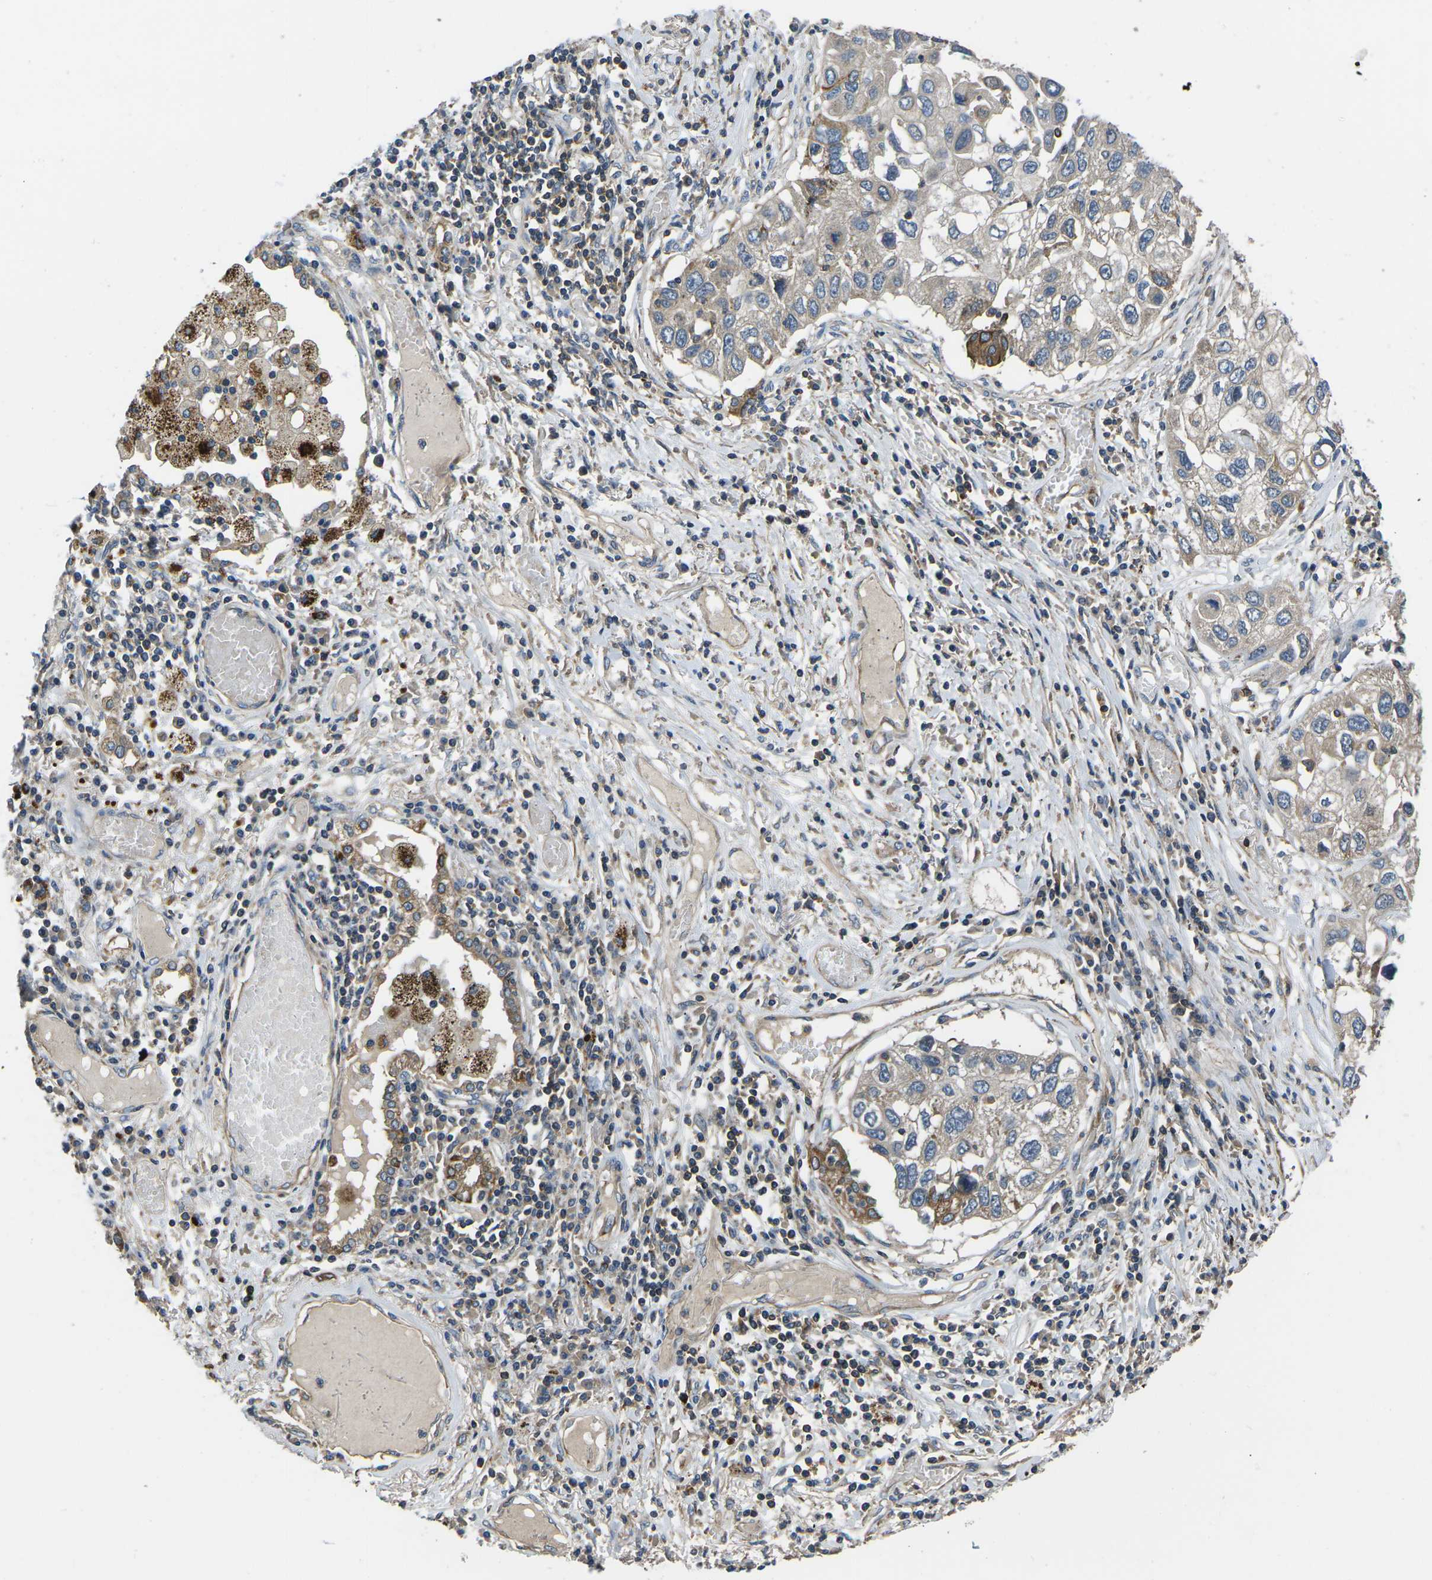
{"staining": {"intensity": "weak", "quantity": ">75%", "location": "cytoplasmic/membranous"}, "tissue": "lung cancer", "cell_type": "Tumor cells", "image_type": "cancer", "snomed": [{"axis": "morphology", "description": "Squamous cell carcinoma, NOS"}, {"axis": "topography", "description": "Lung"}], "caption": "Lung squamous cell carcinoma stained with DAB (3,3'-diaminobenzidine) immunohistochemistry shows low levels of weak cytoplasmic/membranous positivity in approximately >75% of tumor cells.", "gene": "KCNJ15", "patient": {"sex": "male", "age": 71}}